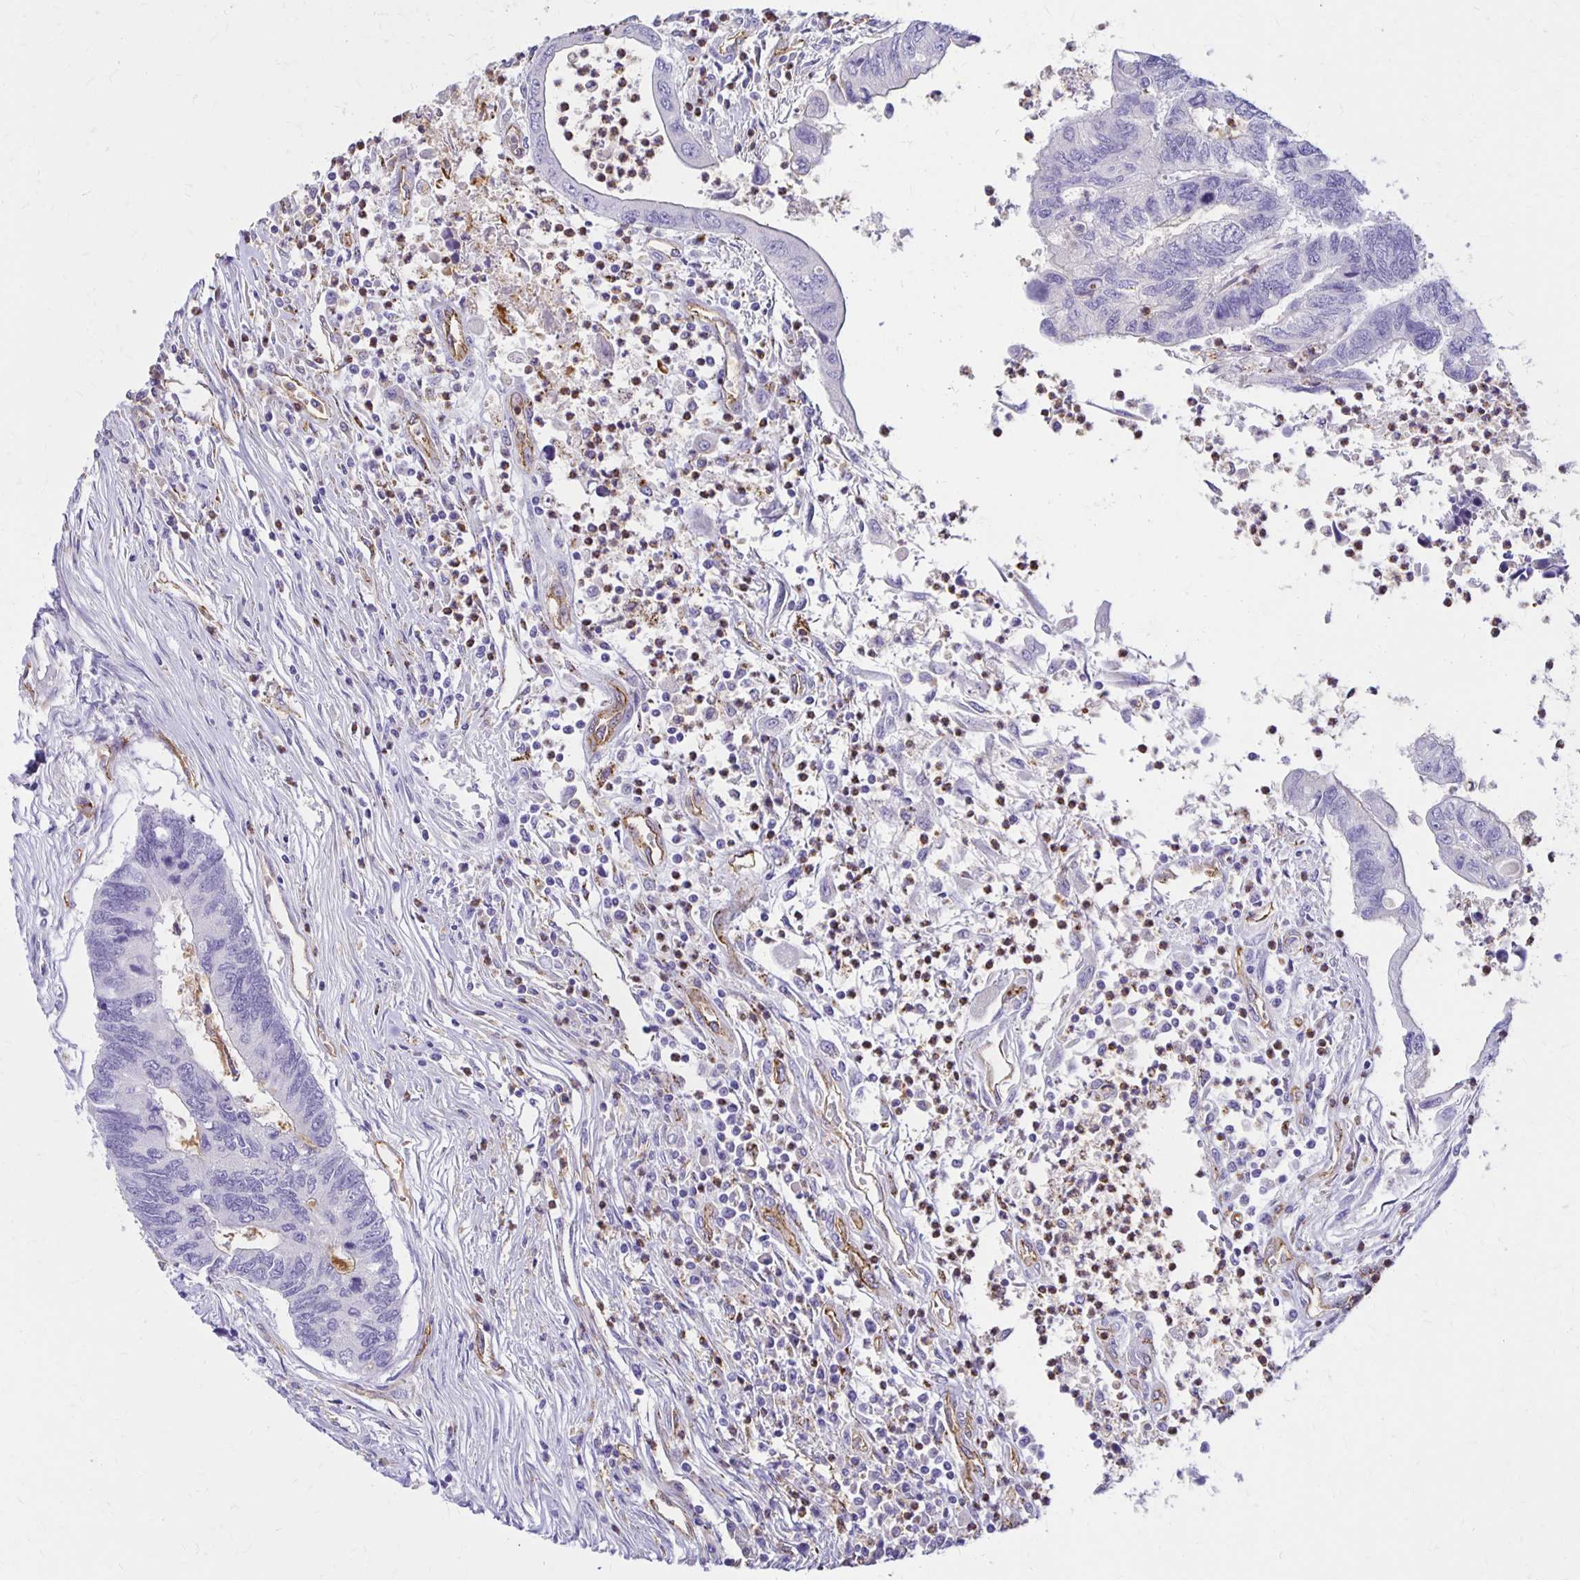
{"staining": {"intensity": "negative", "quantity": "none", "location": "none"}, "tissue": "colorectal cancer", "cell_type": "Tumor cells", "image_type": "cancer", "snomed": [{"axis": "morphology", "description": "Adenocarcinoma, NOS"}, {"axis": "topography", "description": "Colon"}], "caption": "There is no significant staining in tumor cells of colorectal adenocarcinoma.", "gene": "TTYH1", "patient": {"sex": "female", "age": 67}}